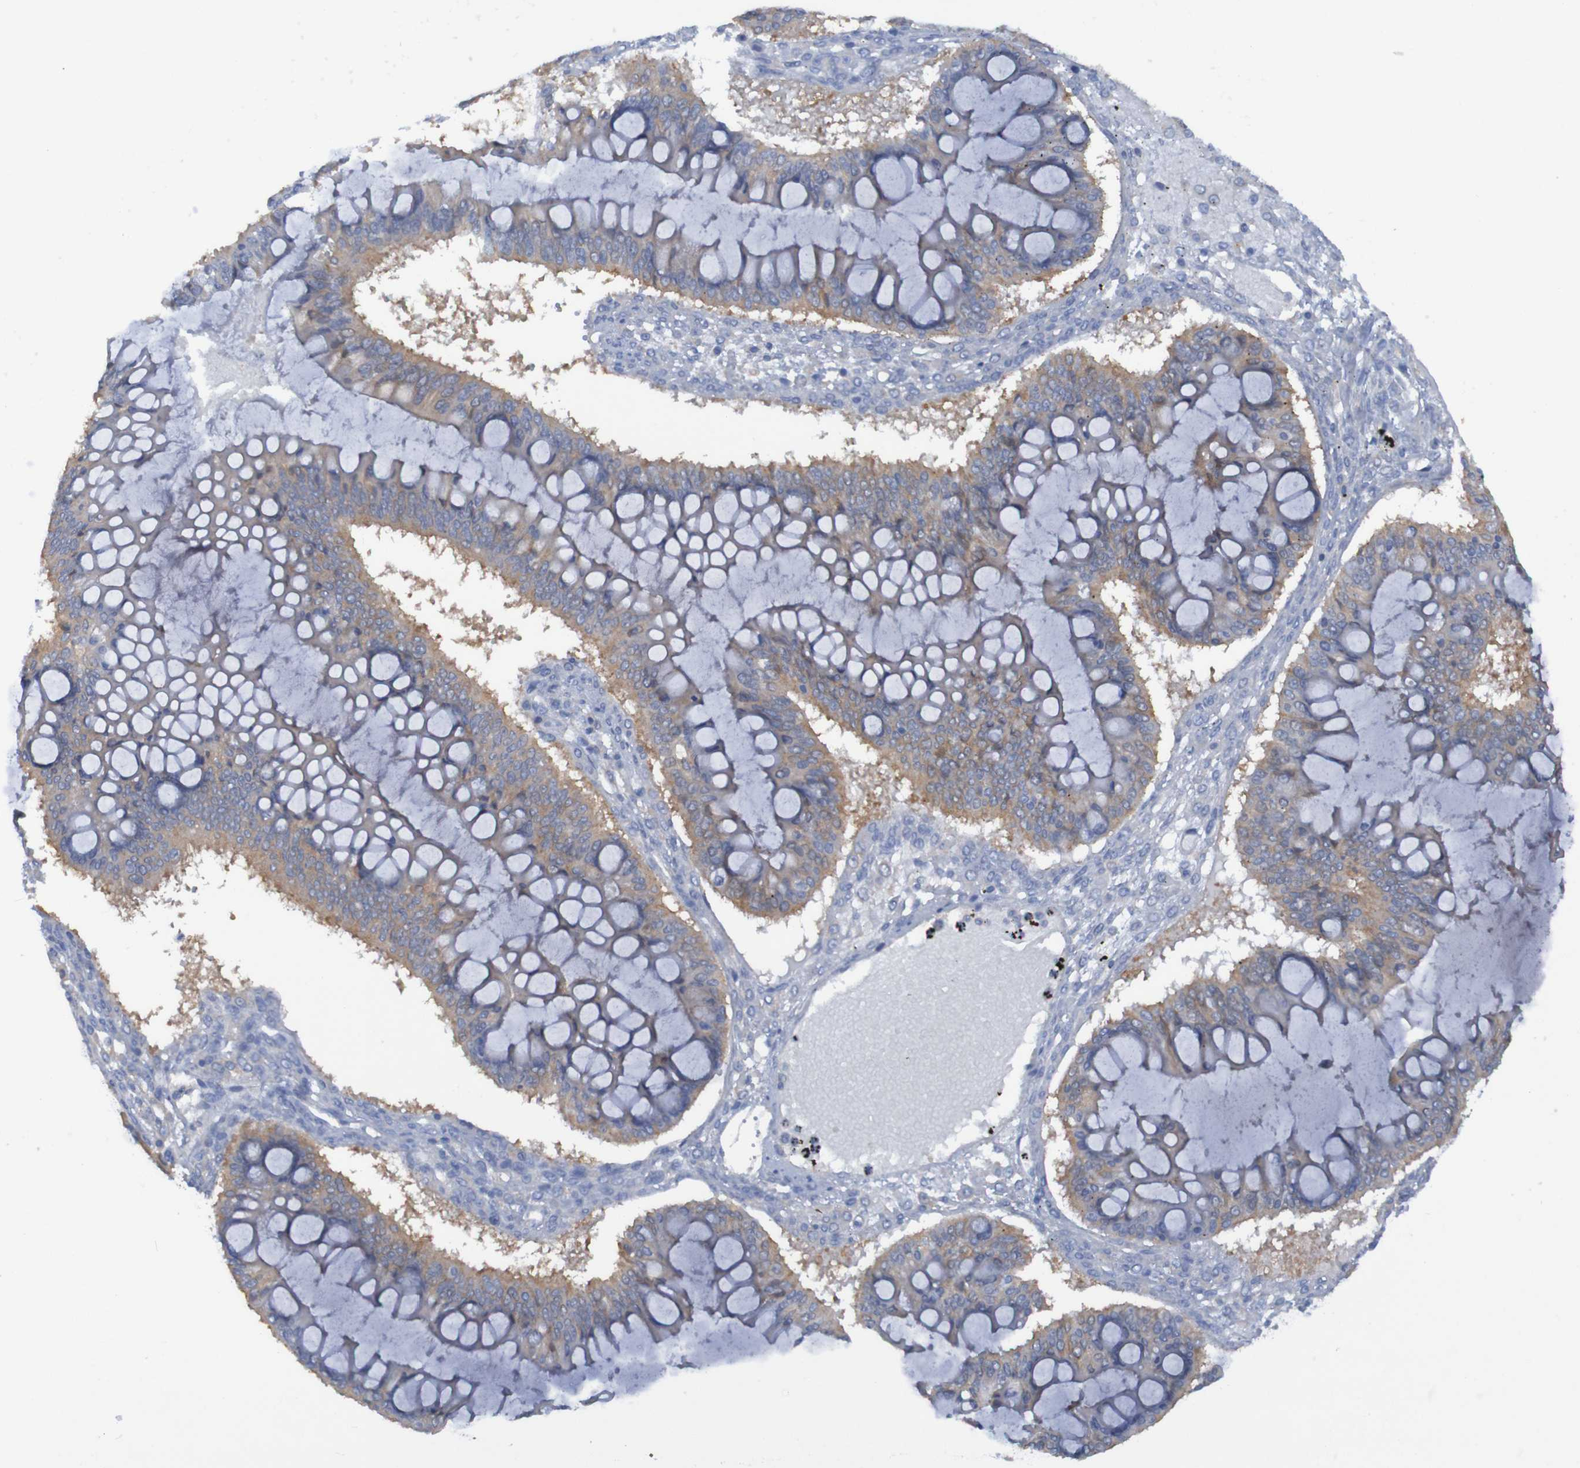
{"staining": {"intensity": "moderate", "quantity": ">75%", "location": "cytoplasmic/membranous"}, "tissue": "ovarian cancer", "cell_type": "Tumor cells", "image_type": "cancer", "snomed": [{"axis": "morphology", "description": "Cystadenocarcinoma, mucinous, NOS"}, {"axis": "topography", "description": "Ovary"}], "caption": "Moderate cytoplasmic/membranous protein positivity is appreciated in approximately >75% of tumor cells in ovarian cancer (mucinous cystadenocarcinoma).", "gene": "ARHGEF16", "patient": {"sex": "female", "age": 73}}